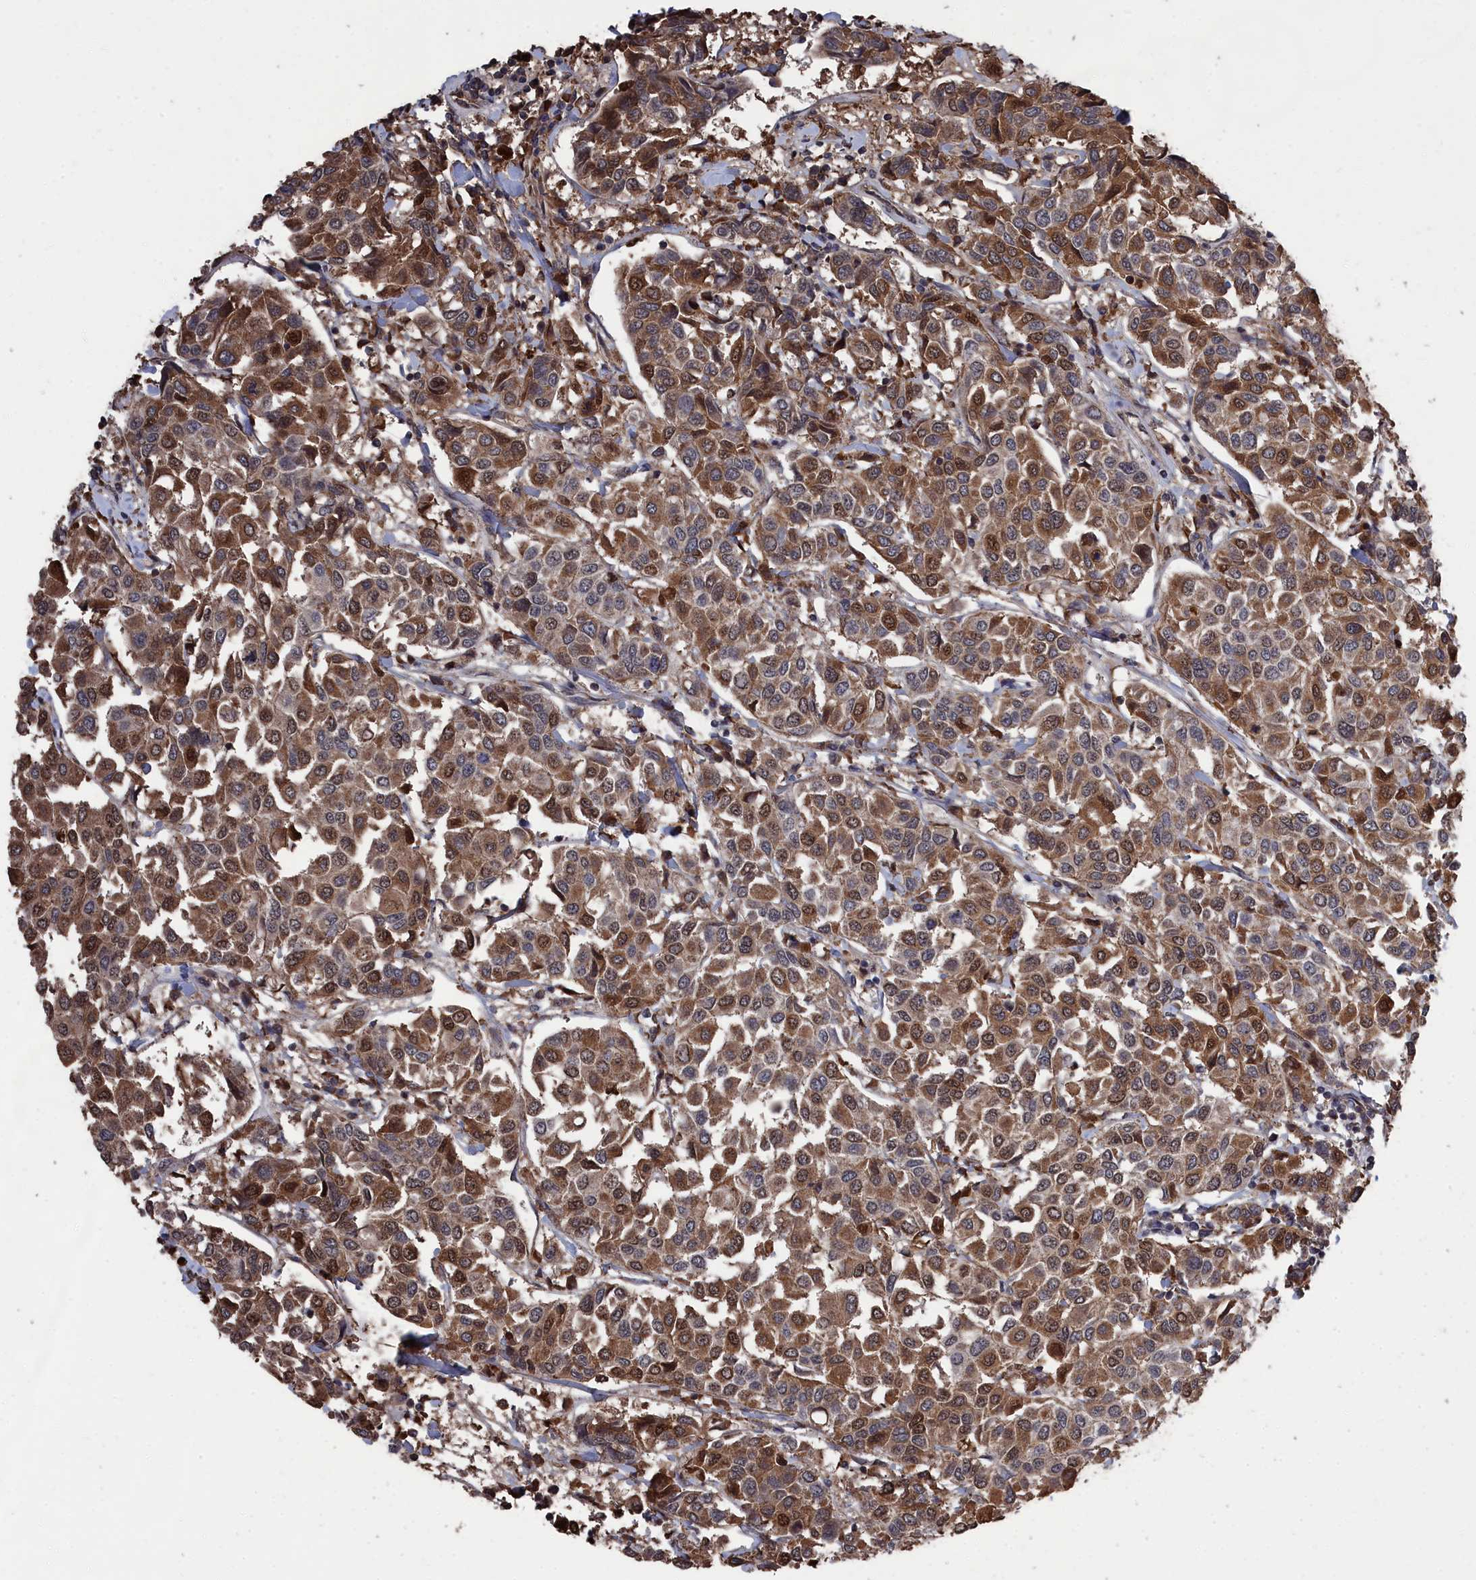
{"staining": {"intensity": "moderate", "quantity": ">75%", "location": "cytoplasmic/membranous,nuclear"}, "tissue": "breast cancer", "cell_type": "Tumor cells", "image_type": "cancer", "snomed": [{"axis": "morphology", "description": "Duct carcinoma"}, {"axis": "topography", "description": "Breast"}], "caption": "Infiltrating ductal carcinoma (breast) tissue shows moderate cytoplasmic/membranous and nuclear expression in approximately >75% of tumor cells", "gene": "CEACAM21", "patient": {"sex": "female", "age": 55}}